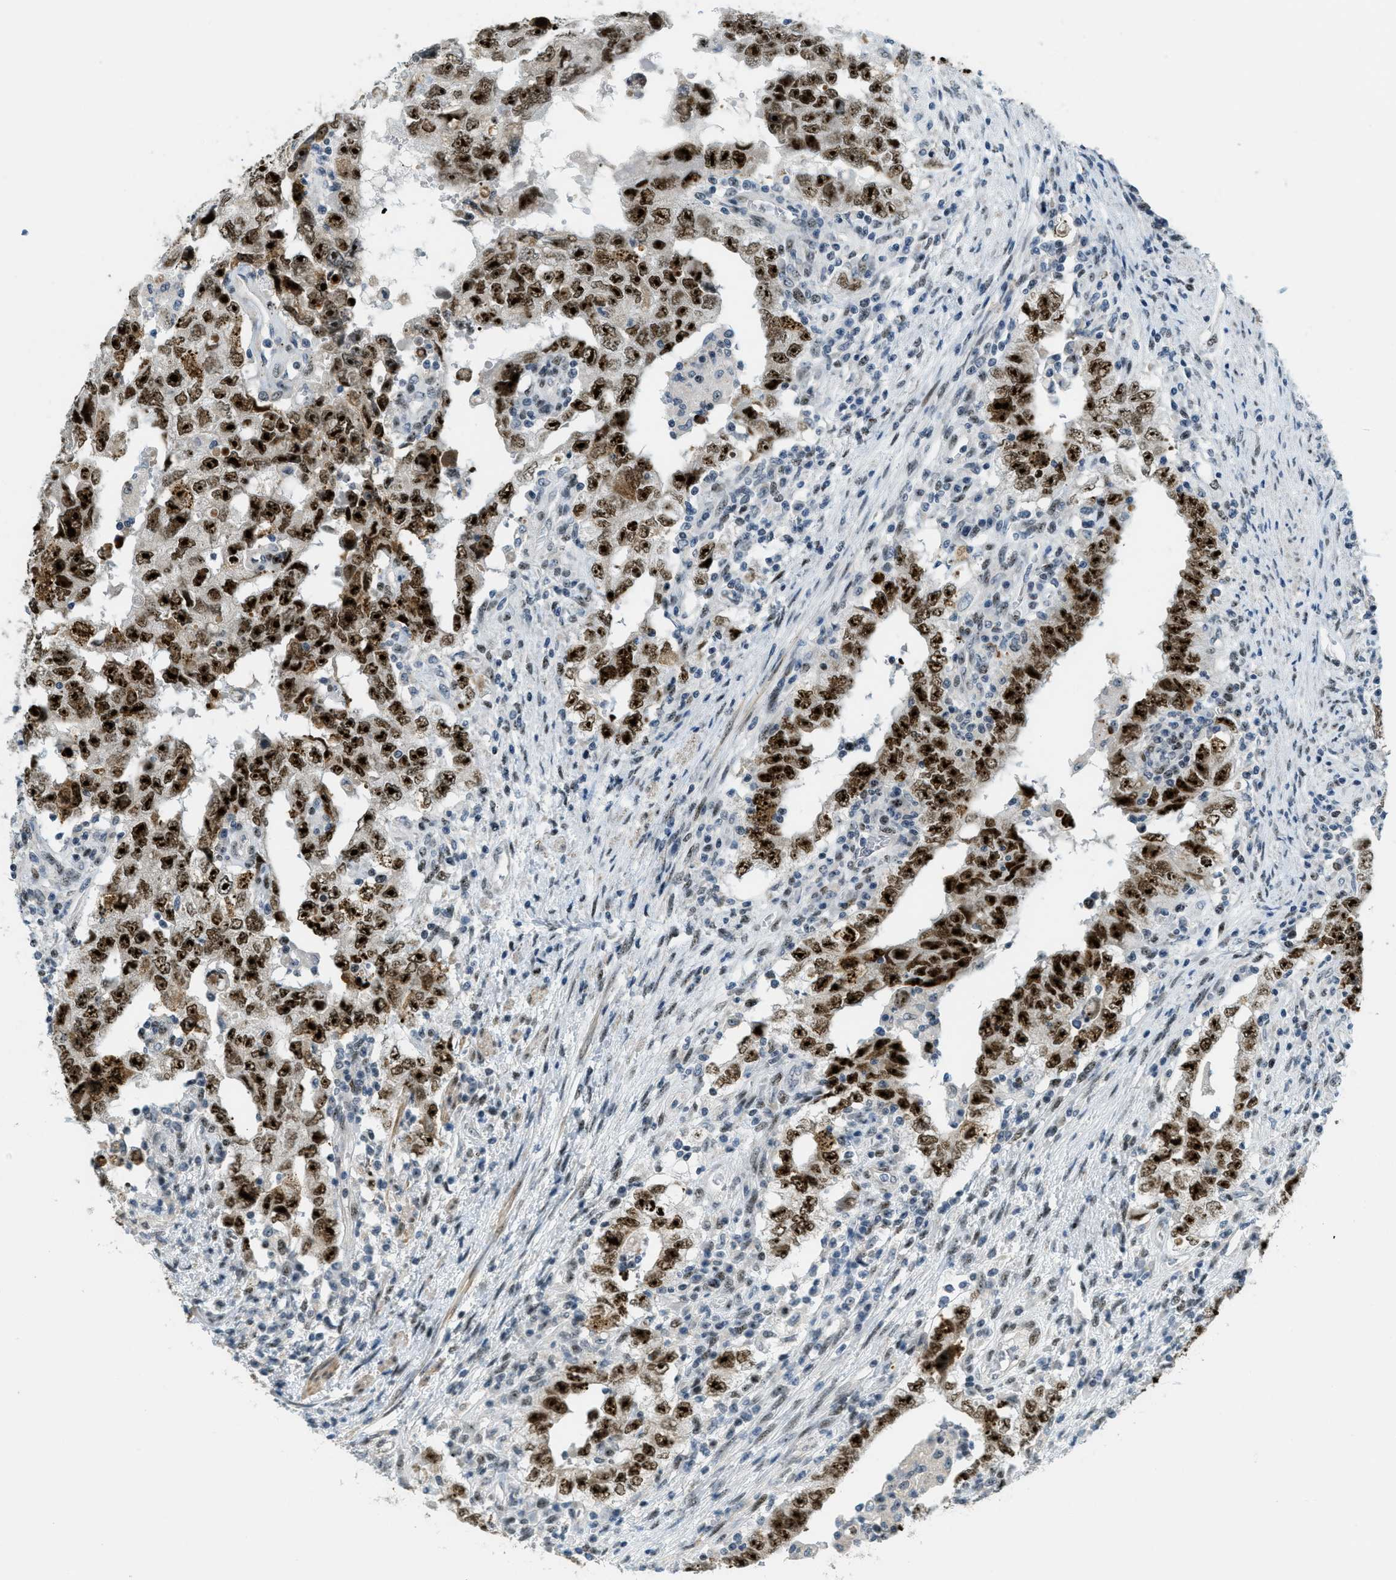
{"staining": {"intensity": "strong", "quantity": ">75%", "location": "cytoplasmic/membranous,nuclear"}, "tissue": "testis cancer", "cell_type": "Tumor cells", "image_type": "cancer", "snomed": [{"axis": "morphology", "description": "Carcinoma, Embryonal, NOS"}, {"axis": "topography", "description": "Testis"}], "caption": "This is a histology image of IHC staining of testis embryonal carcinoma, which shows strong expression in the cytoplasmic/membranous and nuclear of tumor cells.", "gene": "DDX47", "patient": {"sex": "male", "age": 26}}